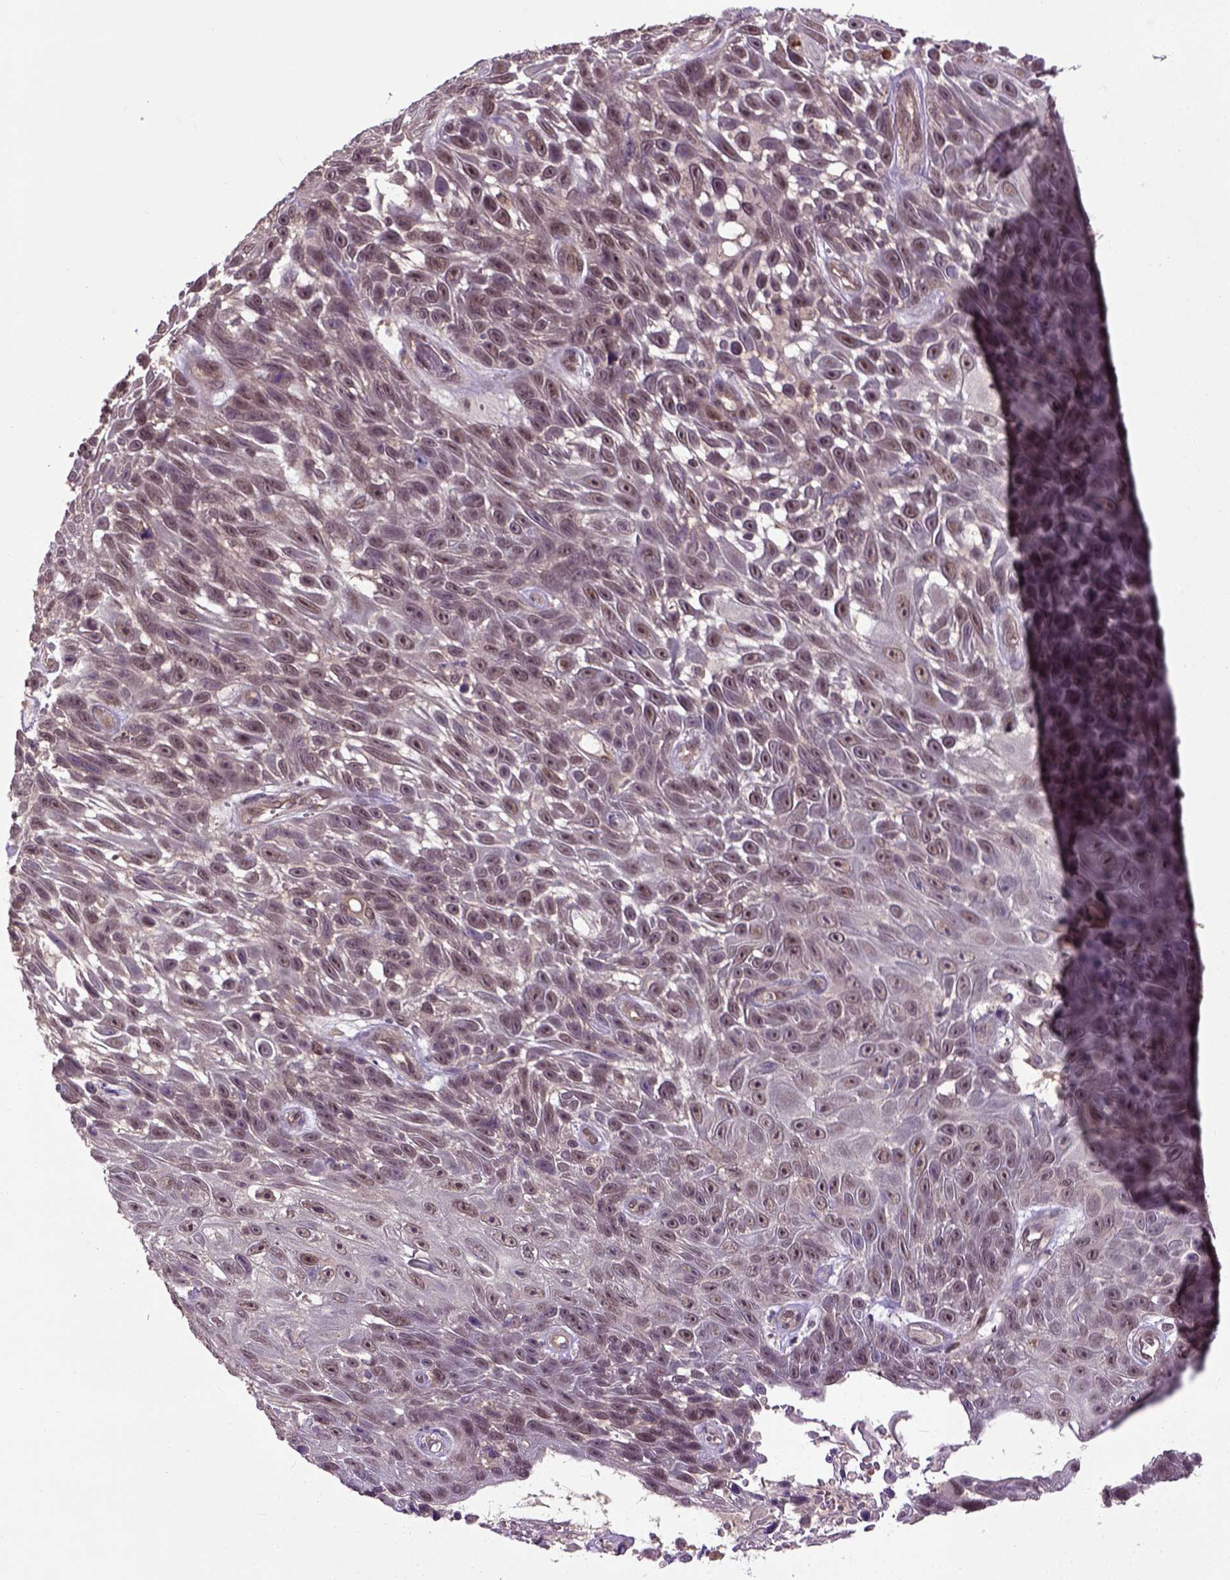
{"staining": {"intensity": "moderate", "quantity": "25%-75%", "location": "nuclear"}, "tissue": "skin cancer", "cell_type": "Tumor cells", "image_type": "cancer", "snomed": [{"axis": "morphology", "description": "Squamous cell carcinoma, NOS"}, {"axis": "topography", "description": "Skin"}], "caption": "Human skin cancer (squamous cell carcinoma) stained with a brown dye exhibits moderate nuclear positive staining in about 25%-75% of tumor cells.", "gene": "UBA3", "patient": {"sex": "male", "age": 82}}